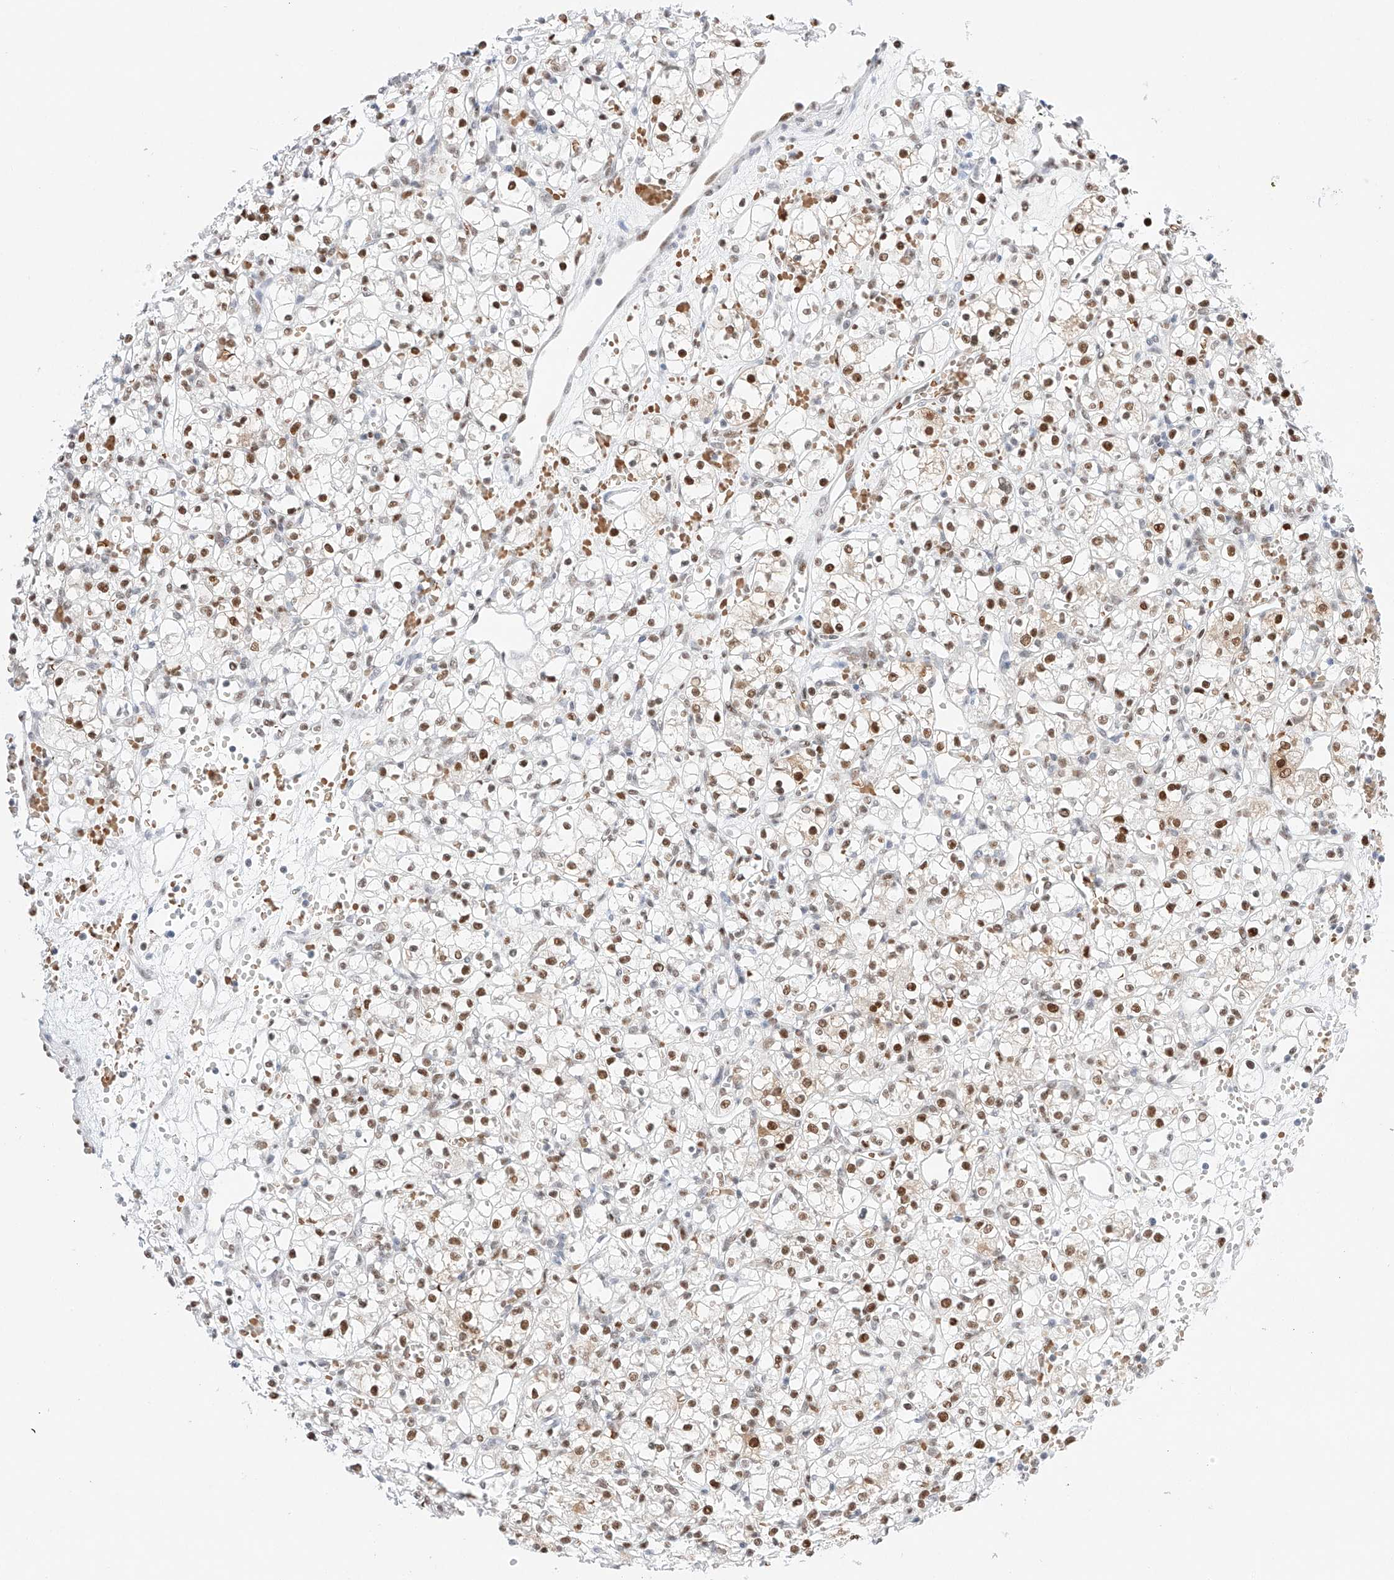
{"staining": {"intensity": "moderate", "quantity": ">75%", "location": "nuclear"}, "tissue": "renal cancer", "cell_type": "Tumor cells", "image_type": "cancer", "snomed": [{"axis": "morphology", "description": "Adenocarcinoma, NOS"}, {"axis": "topography", "description": "Kidney"}], "caption": "Immunohistochemical staining of renal cancer (adenocarcinoma) shows moderate nuclear protein expression in about >75% of tumor cells. The protein of interest is stained brown, and the nuclei are stained in blue (DAB (3,3'-diaminobenzidine) IHC with brightfield microscopy, high magnification).", "gene": "APIP", "patient": {"sex": "female", "age": 59}}